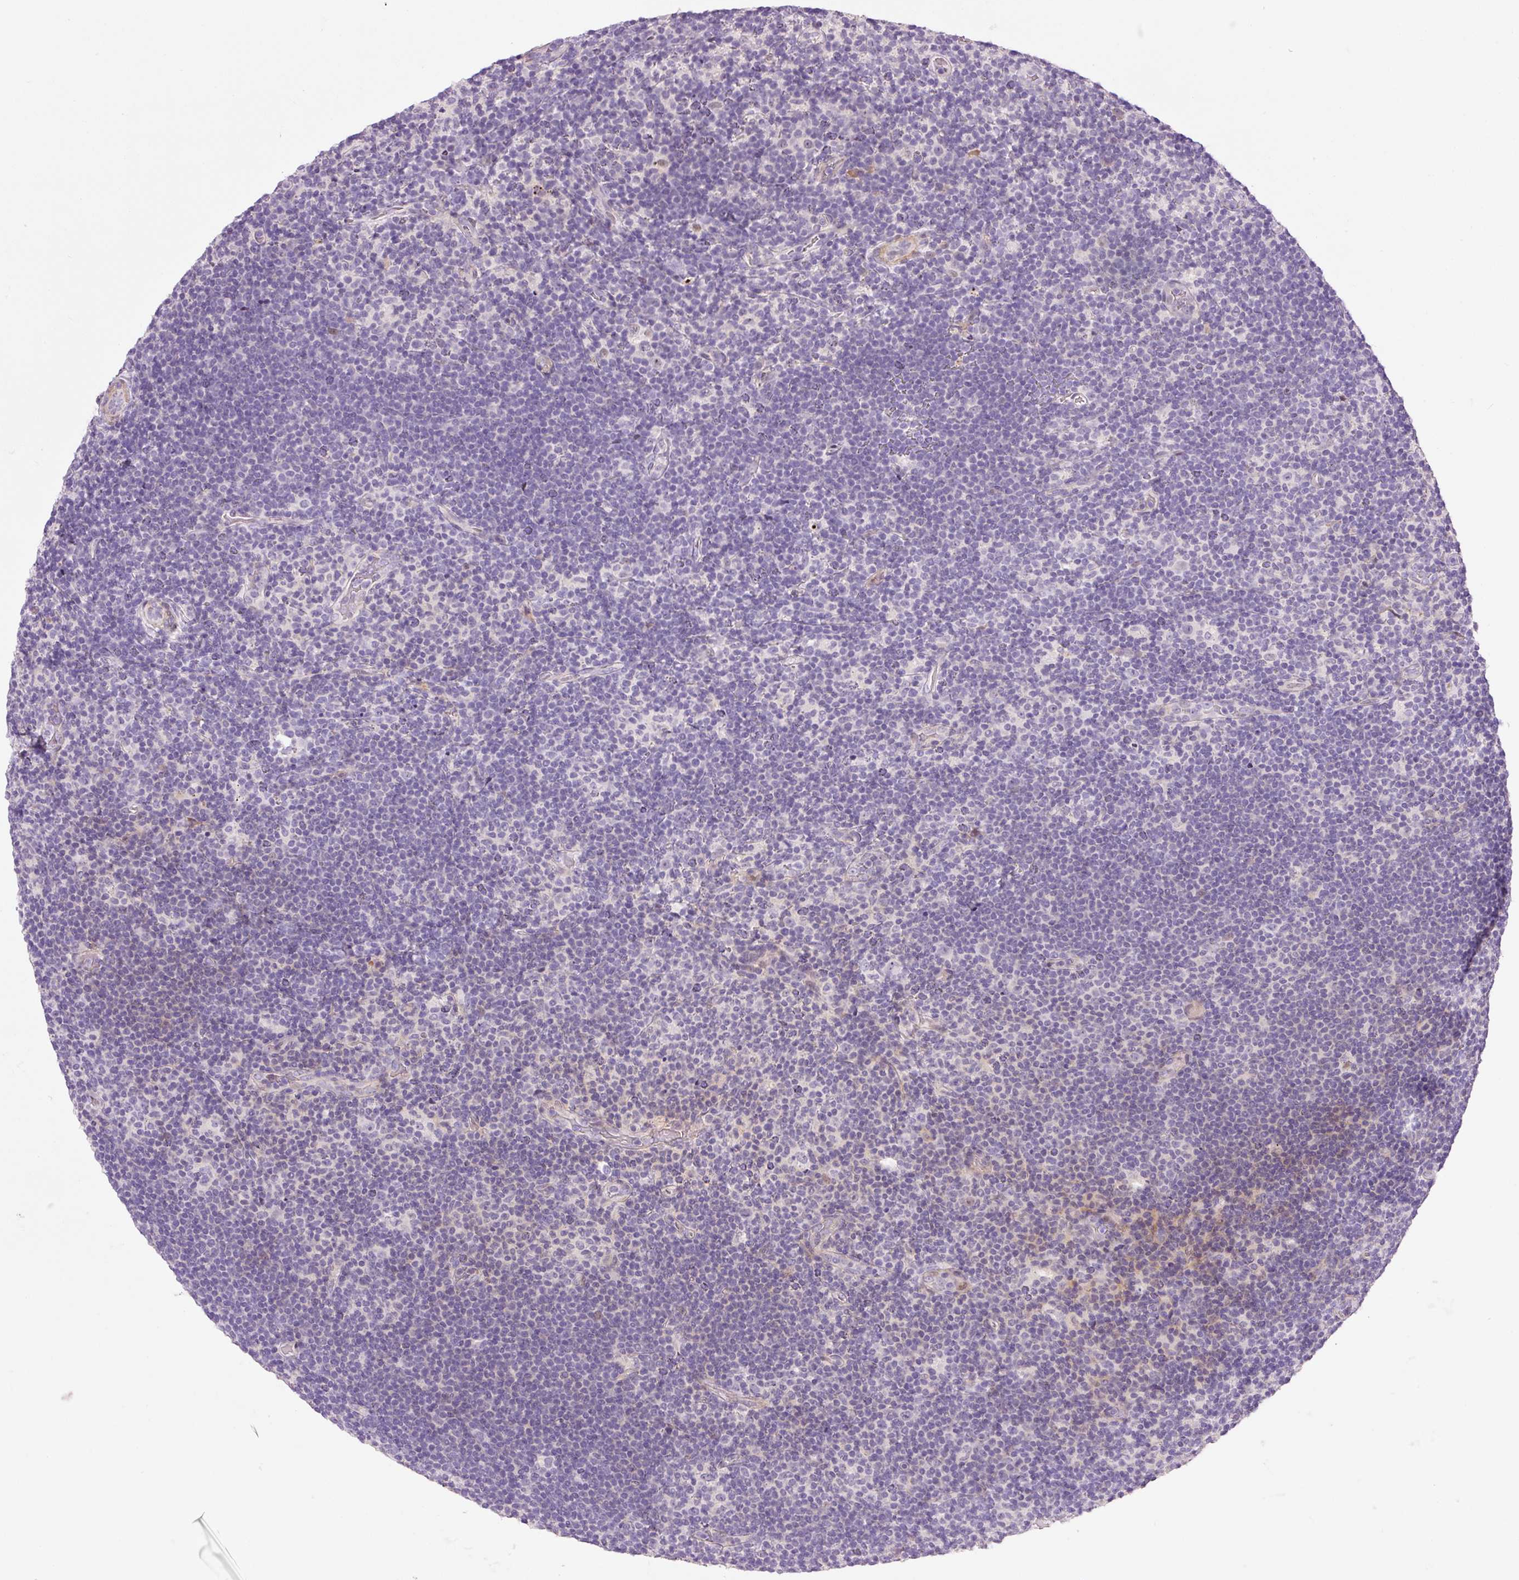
{"staining": {"intensity": "negative", "quantity": "none", "location": "none"}, "tissue": "lymphoma", "cell_type": "Tumor cells", "image_type": "cancer", "snomed": [{"axis": "morphology", "description": "Hodgkin's disease, NOS"}, {"axis": "topography", "description": "Lymph node"}], "caption": "Immunohistochemical staining of Hodgkin's disease exhibits no significant expression in tumor cells. (DAB (3,3'-diaminobenzidine) immunohistochemistry visualized using brightfield microscopy, high magnification).", "gene": "HNF1A", "patient": {"sex": "female", "age": 57}}